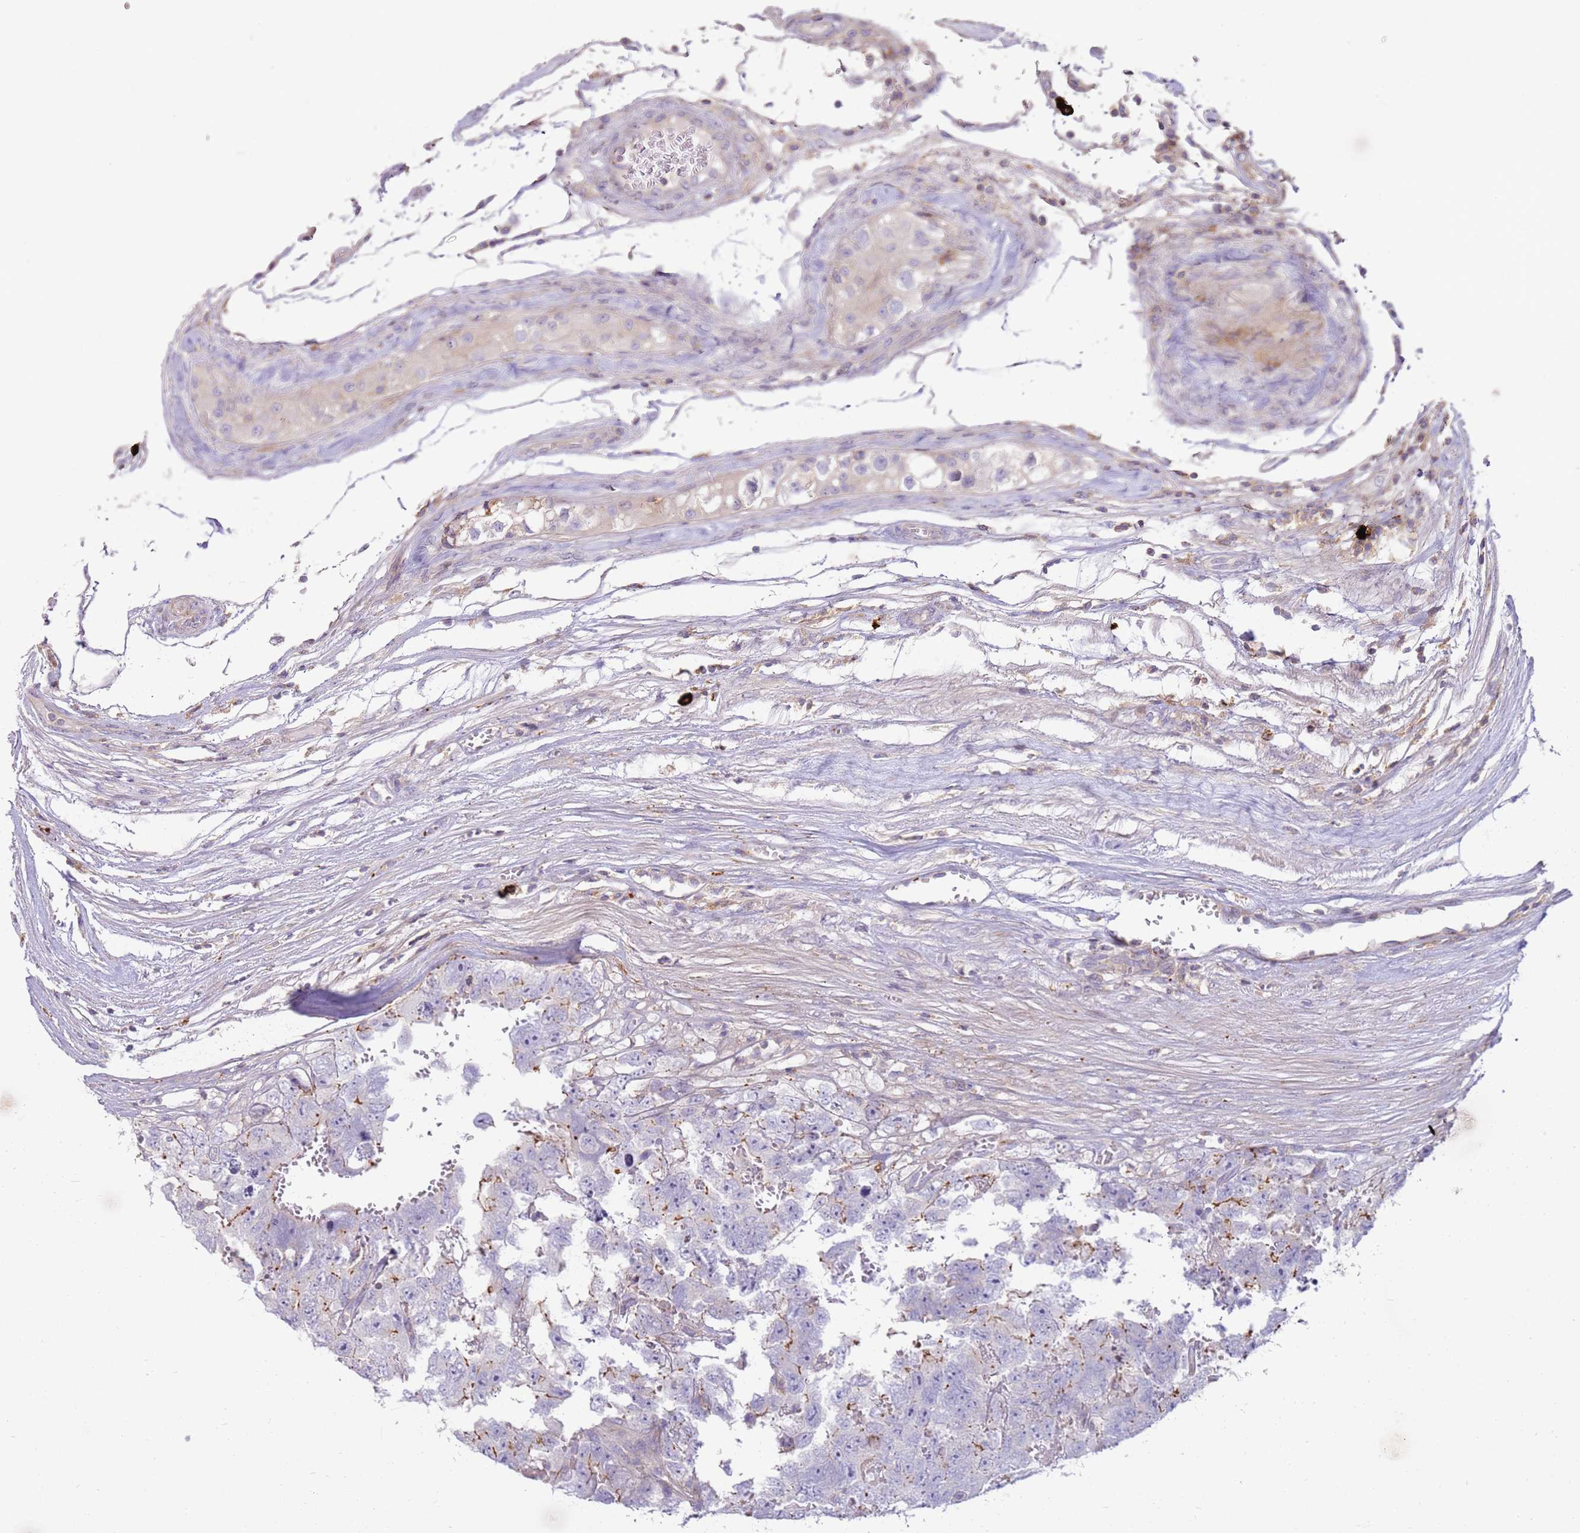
{"staining": {"intensity": "moderate", "quantity": "<25%", "location": "cytoplasmic/membranous"}, "tissue": "testis cancer", "cell_type": "Tumor cells", "image_type": "cancer", "snomed": [{"axis": "morphology", "description": "Carcinoma, Embryonal, NOS"}, {"axis": "topography", "description": "Testis"}], "caption": "Immunohistochemistry (IHC) of human embryonal carcinoma (testis) reveals low levels of moderate cytoplasmic/membranous expression in approximately <25% of tumor cells.", "gene": "FPR1", "patient": {"sex": "male", "age": 45}}